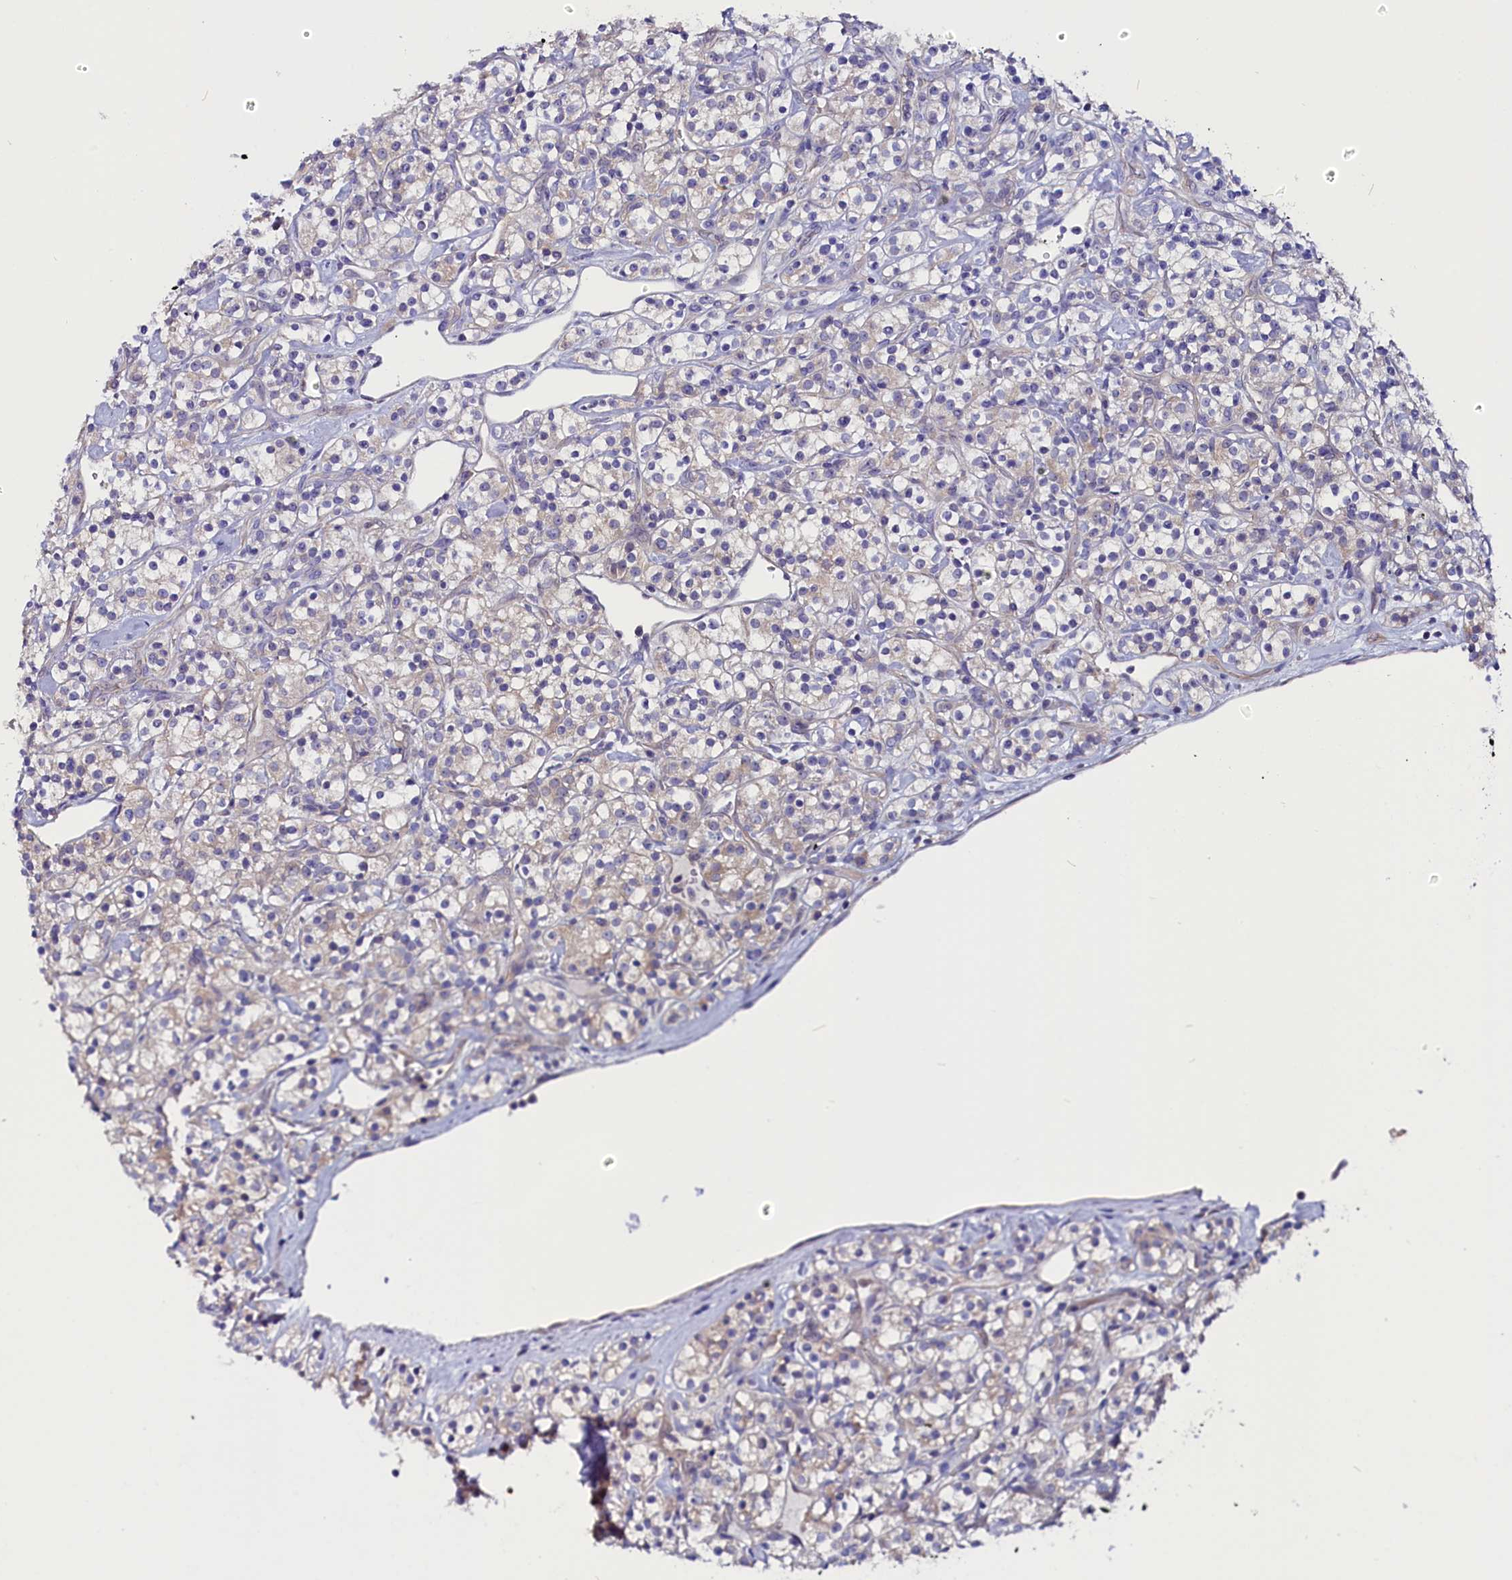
{"staining": {"intensity": "negative", "quantity": "none", "location": "none"}, "tissue": "renal cancer", "cell_type": "Tumor cells", "image_type": "cancer", "snomed": [{"axis": "morphology", "description": "Adenocarcinoma, NOS"}, {"axis": "topography", "description": "Kidney"}], "caption": "DAB immunohistochemical staining of renal adenocarcinoma displays no significant positivity in tumor cells.", "gene": "CIAPIN1", "patient": {"sex": "male", "age": 77}}